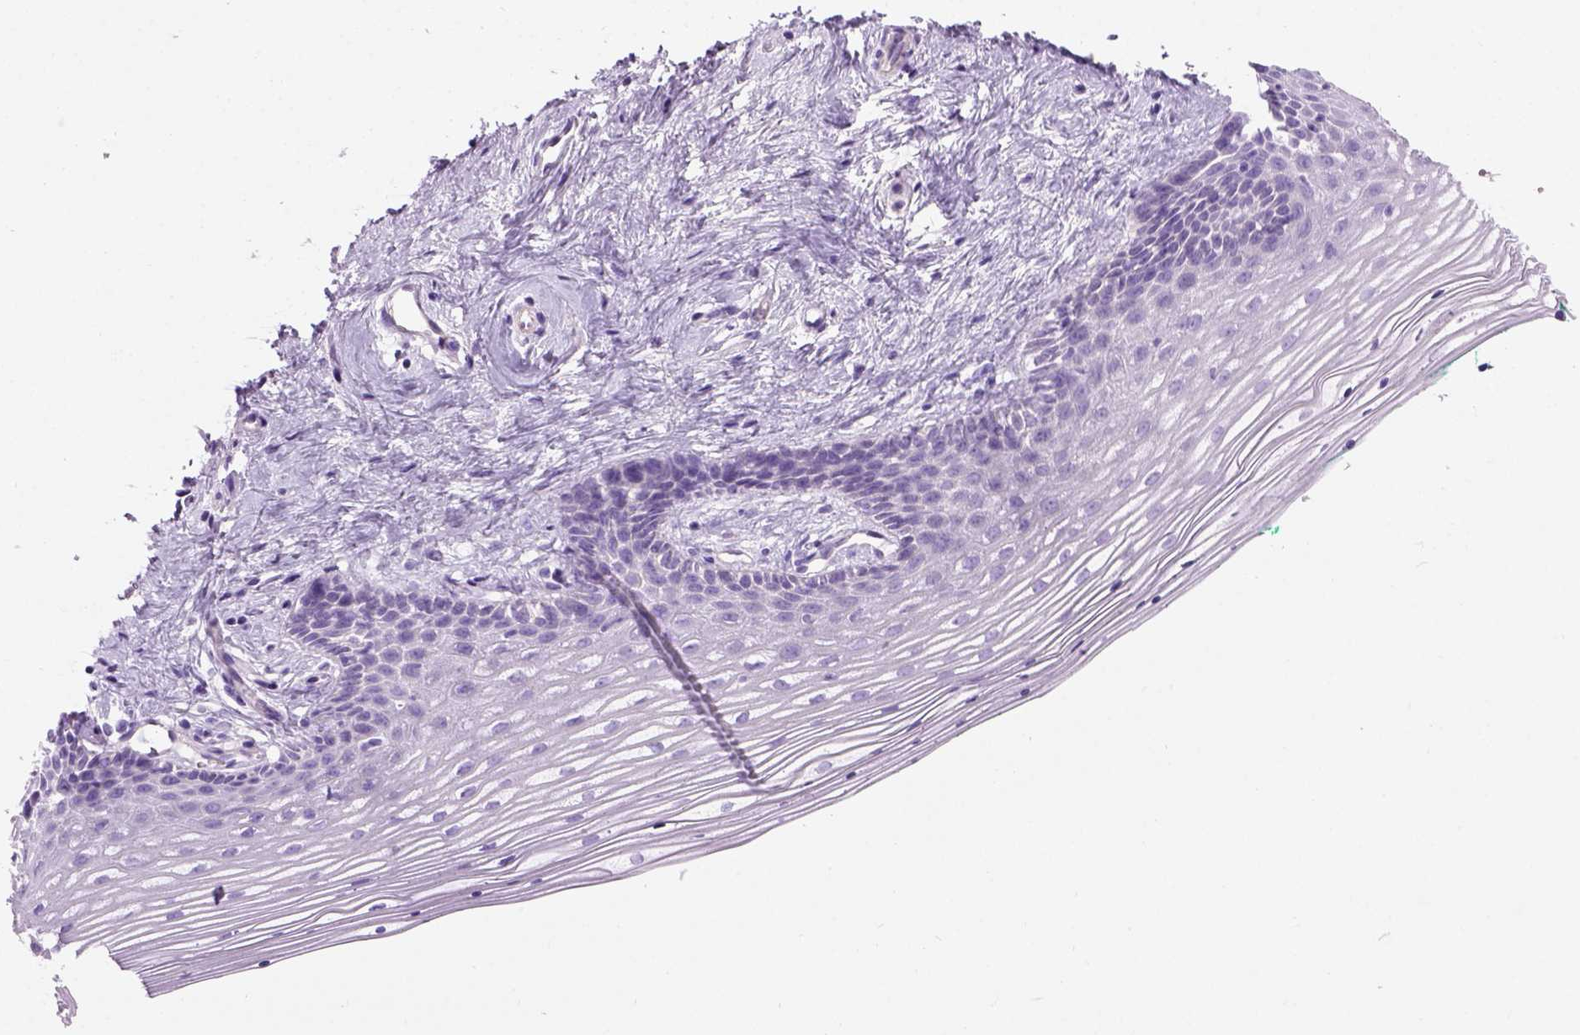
{"staining": {"intensity": "negative", "quantity": "none", "location": "none"}, "tissue": "vagina", "cell_type": "Squamous epithelial cells", "image_type": "normal", "snomed": [{"axis": "morphology", "description": "Normal tissue, NOS"}, {"axis": "topography", "description": "Vagina"}], "caption": "DAB immunohistochemical staining of benign human vagina shows no significant expression in squamous epithelial cells.", "gene": "GABRB2", "patient": {"sex": "female", "age": 42}}